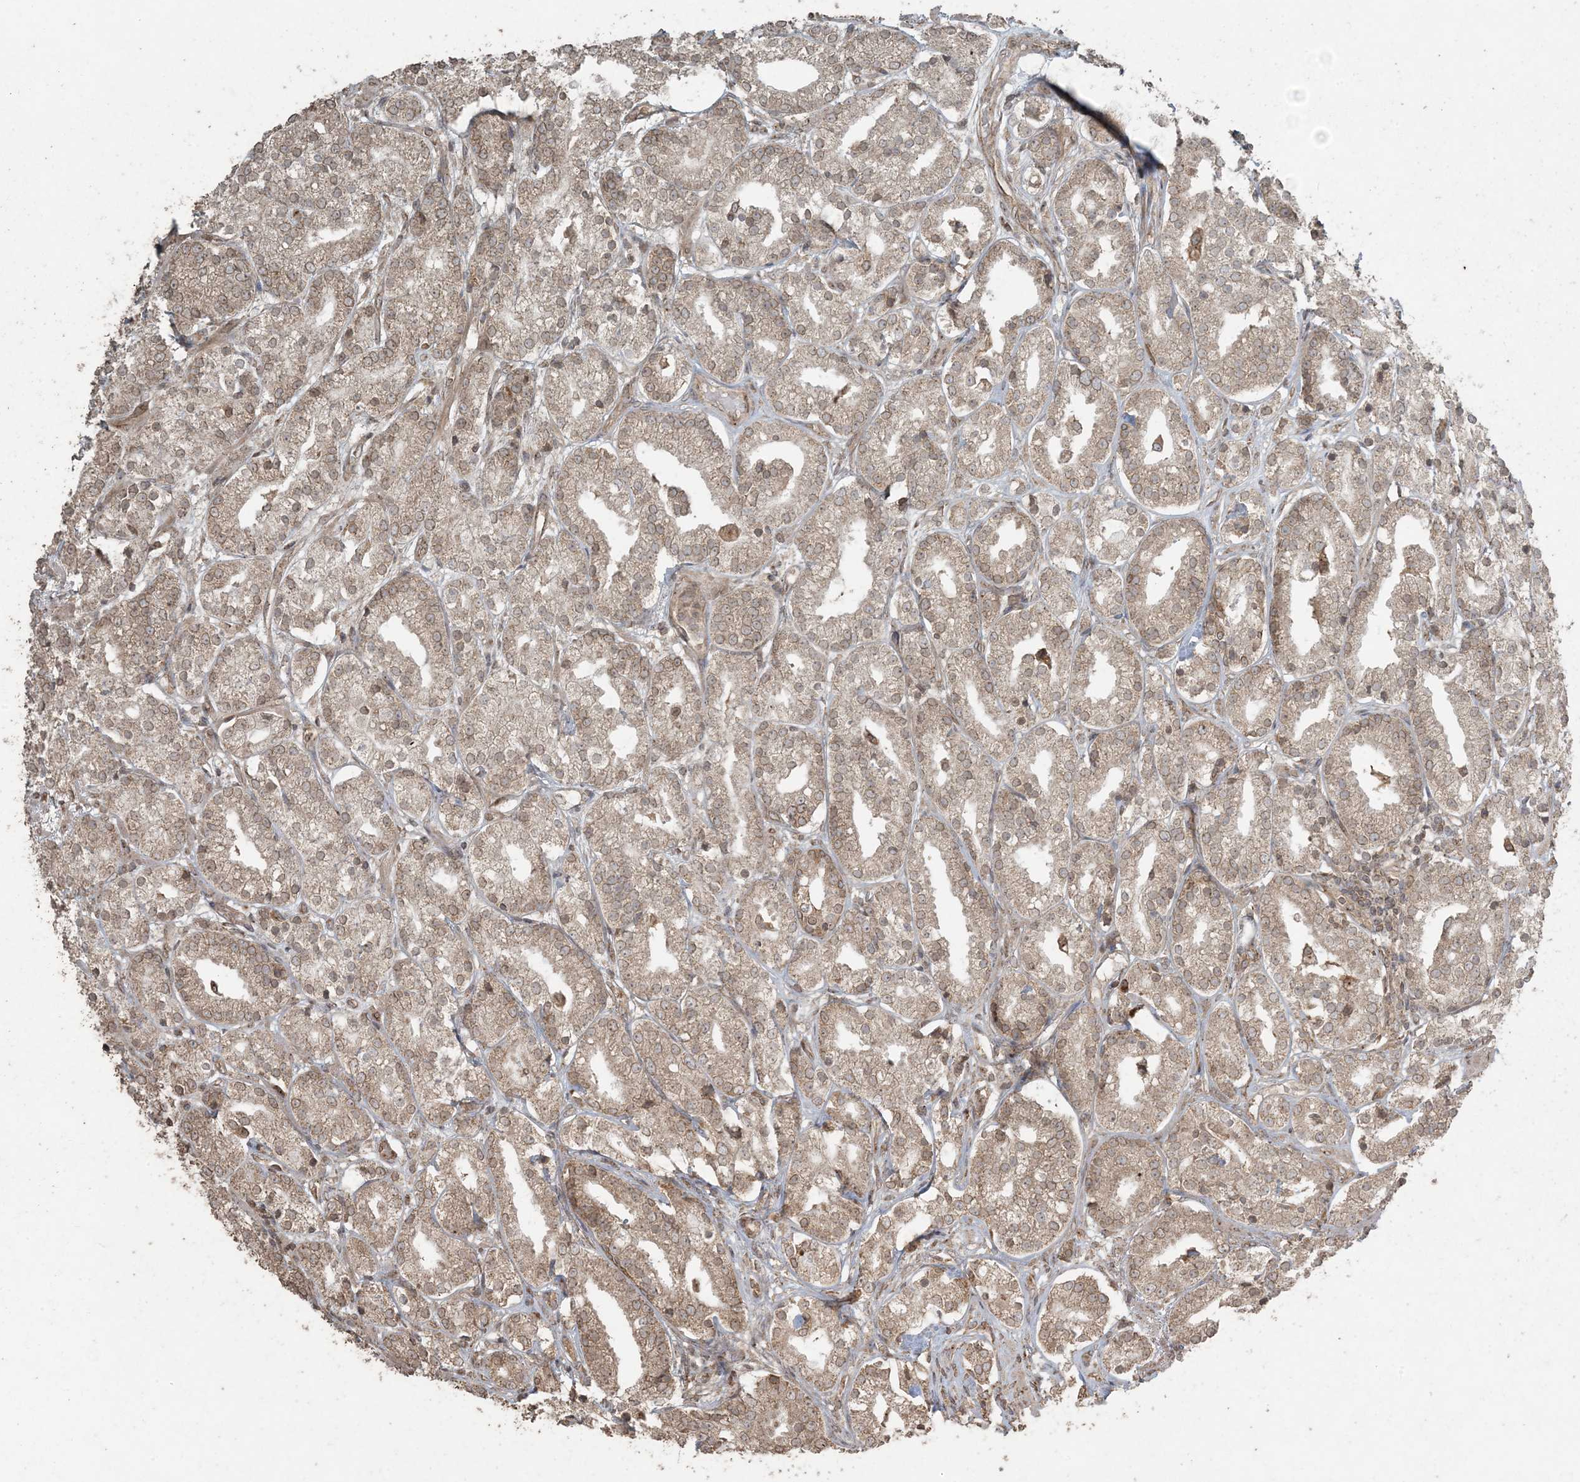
{"staining": {"intensity": "moderate", "quantity": ">75%", "location": "cytoplasmic/membranous,nuclear"}, "tissue": "prostate cancer", "cell_type": "Tumor cells", "image_type": "cancer", "snomed": [{"axis": "morphology", "description": "Adenocarcinoma, High grade"}, {"axis": "topography", "description": "Prostate"}], "caption": "Immunohistochemical staining of prostate adenocarcinoma (high-grade) shows medium levels of moderate cytoplasmic/membranous and nuclear expression in approximately >75% of tumor cells.", "gene": "DDX19B", "patient": {"sex": "male", "age": 69}}